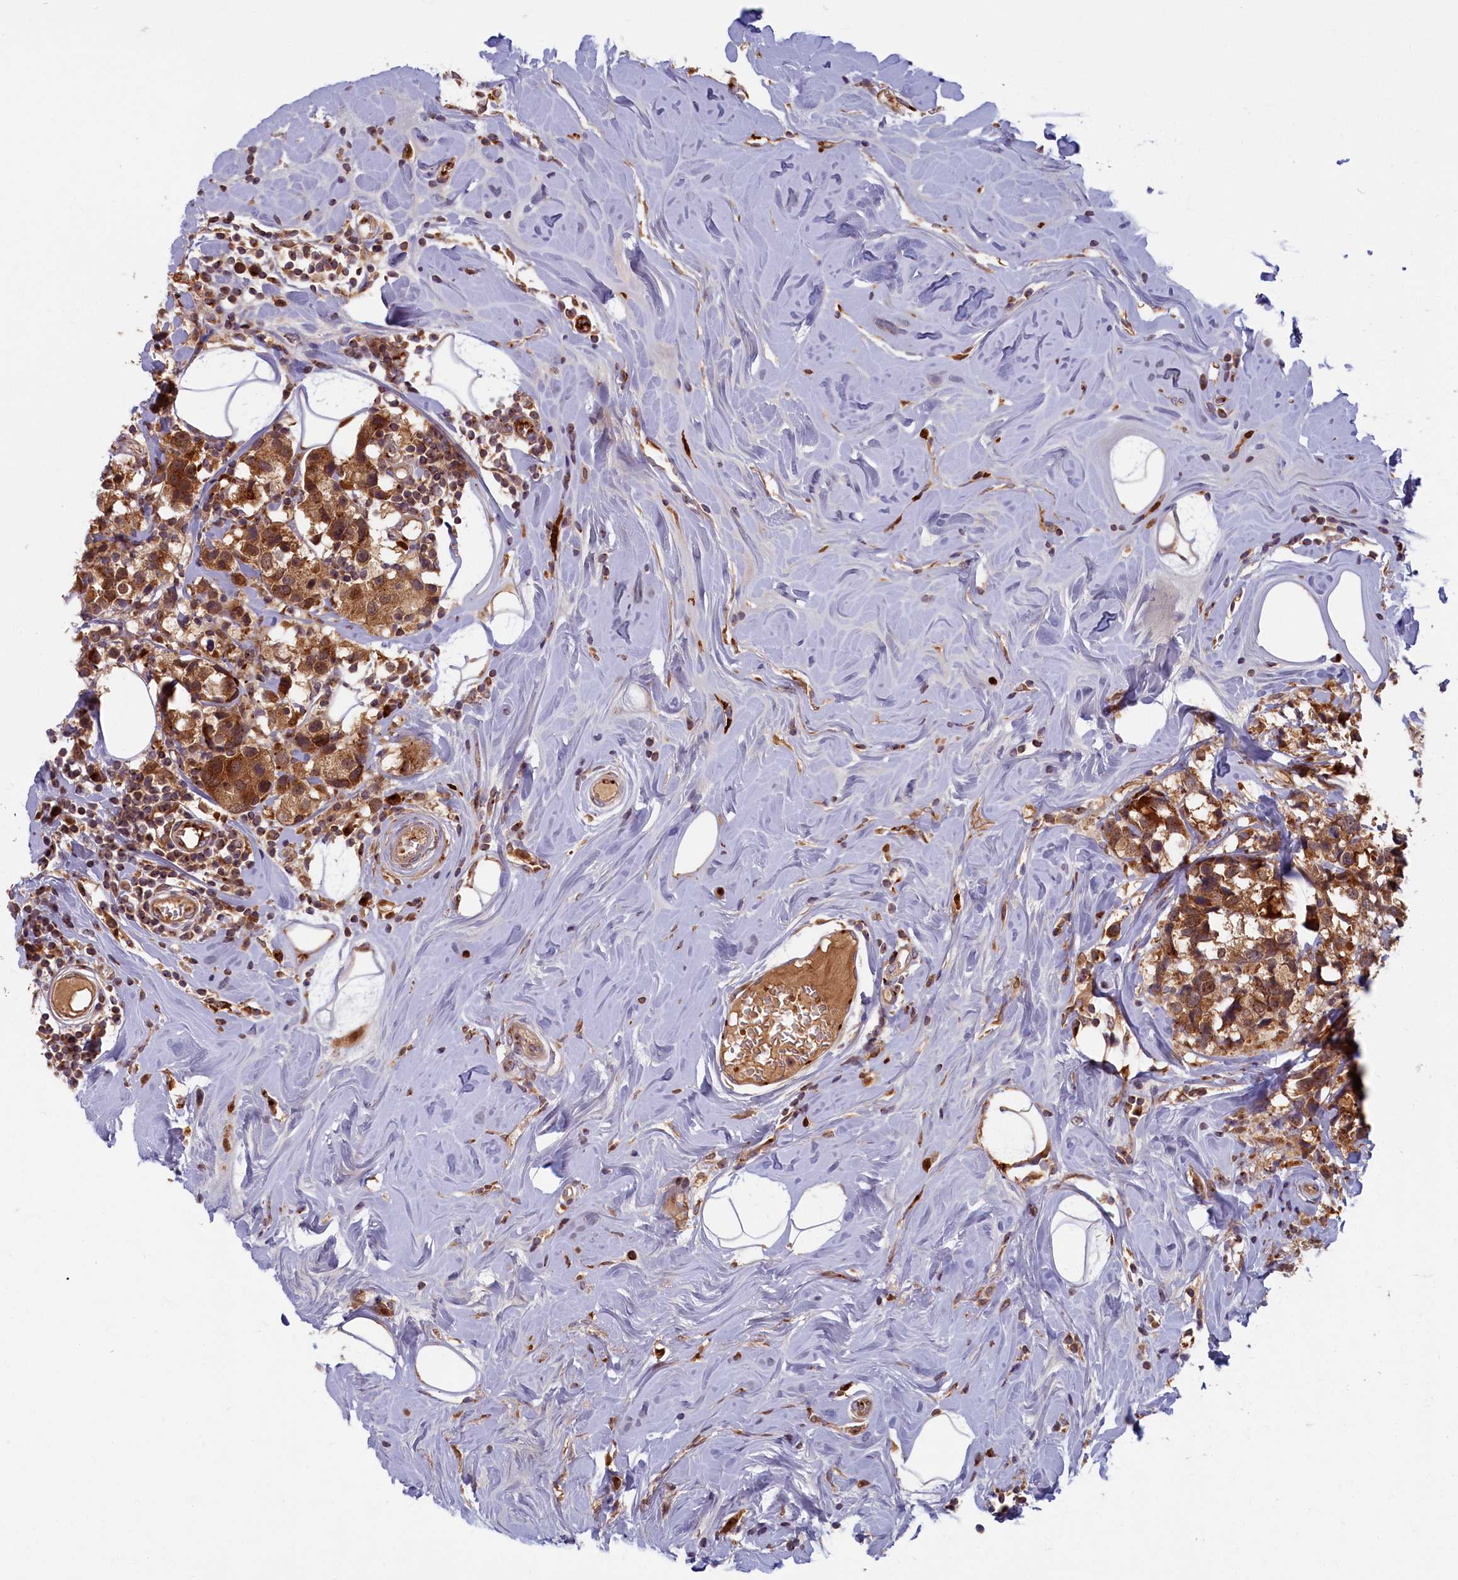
{"staining": {"intensity": "moderate", "quantity": ">75%", "location": "cytoplasmic/membranous"}, "tissue": "breast cancer", "cell_type": "Tumor cells", "image_type": "cancer", "snomed": [{"axis": "morphology", "description": "Lobular carcinoma"}, {"axis": "topography", "description": "Breast"}], "caption": "Immunohistochemical staining of breast lobular carcinoma displays medium levels of moderate cytoplasmic/membranous expression in about >75% of tumor cells. The staining was performed using DAB (3,3'-diaminobenzidine), with brown indicating positive protein expression. Nuclei are stained blue with hematoxylin.", "gene": "BLVRB", "patient": {"sex": "female", "age": 59}}